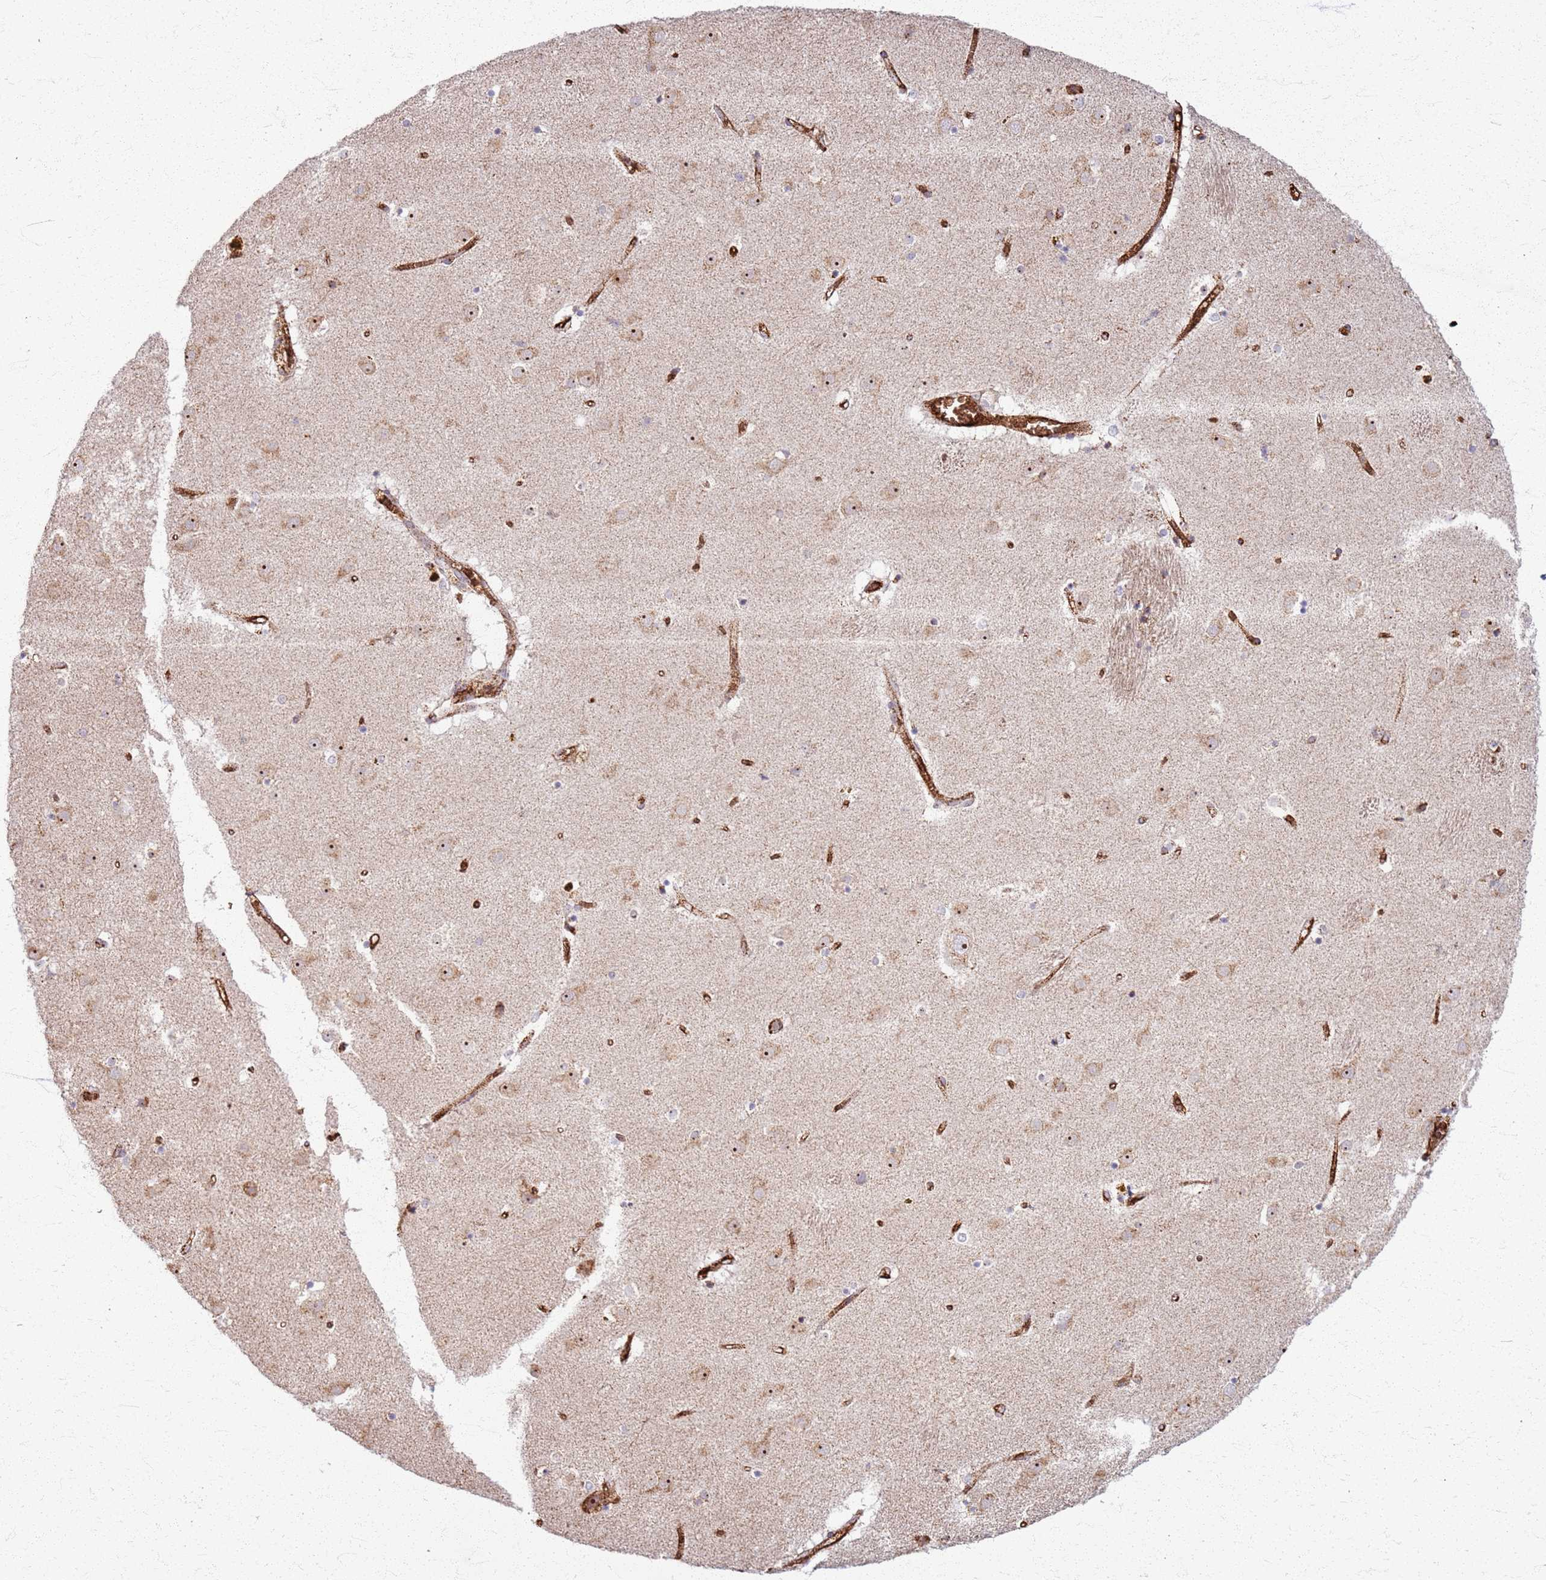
{"staining": {"intensity": "weak", "quantity": "<25%", "location": "cytoplasmic/membranous"}, "tissue": "caudate", "cell_type": "Glial cells", "image_type": "normal", "snomed": [{"axis": "morphology", "description": "Normal tissue, NOS"}, {"axis": "topography", "description": "Lateral ventricle wall"}], "caption": "Glial cells show no significant positivity in unremarkable caudate. (DAB IHC visualized using brightfield microscopy, high magnification).", "gene": "KRI1", "patient": {"sex": "male", "age": 70}}